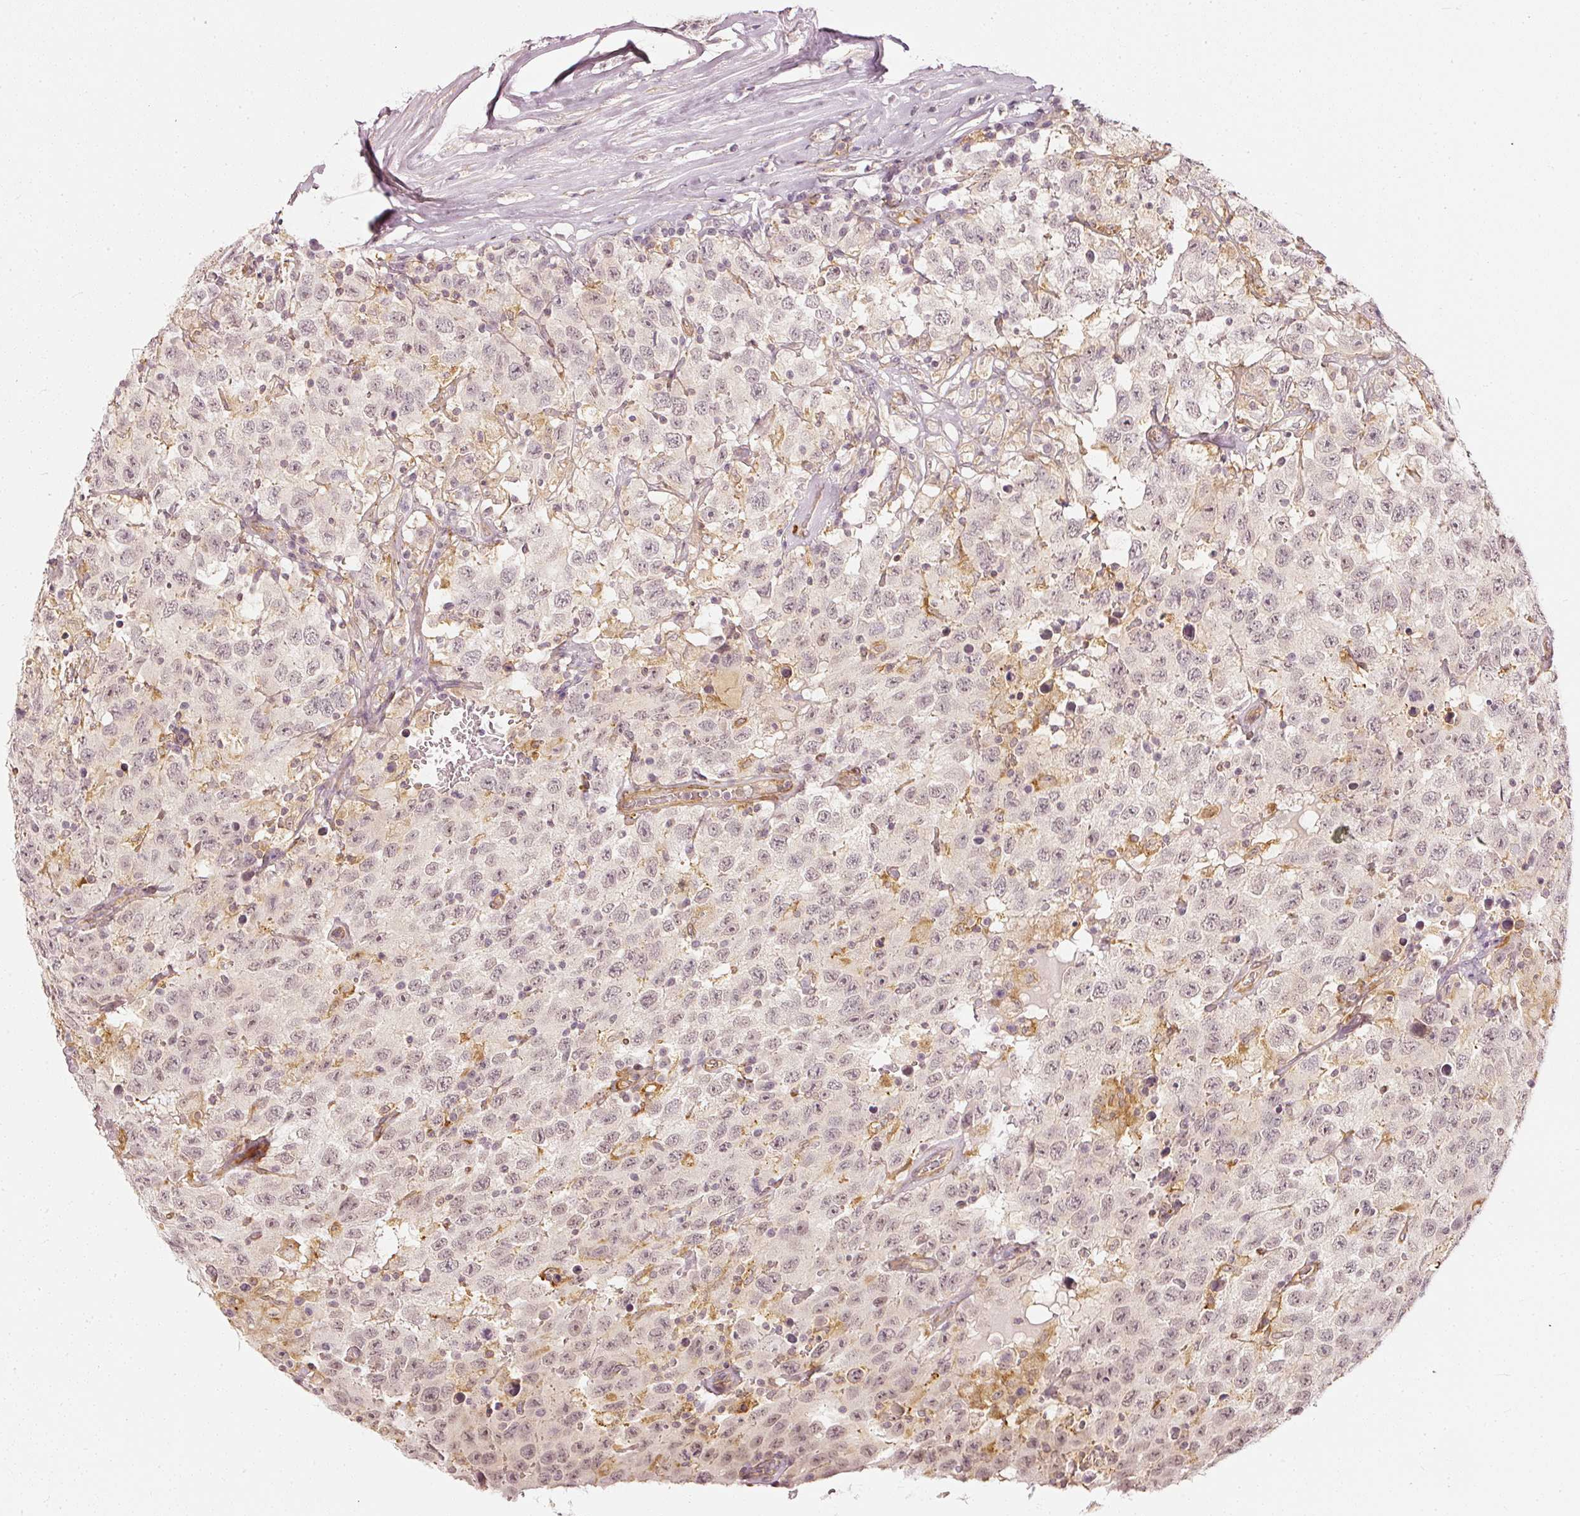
{"staining": {"intensity": "negative", "quantity": "none", "location": "none"}, "tissue": "testis cancer", "cell_type": "Tumor cells", "image_type": "cancer", "snomed": [{"axis": "morphology", "description": "Seminoma, NOS"}, {"axis": "topography", "description": "Testis"}], "caption": "Tumor cells show no significant protein expression in testis cancer.", "gene": "DRD2", "patient": {"sex": "male", "age": 41}}